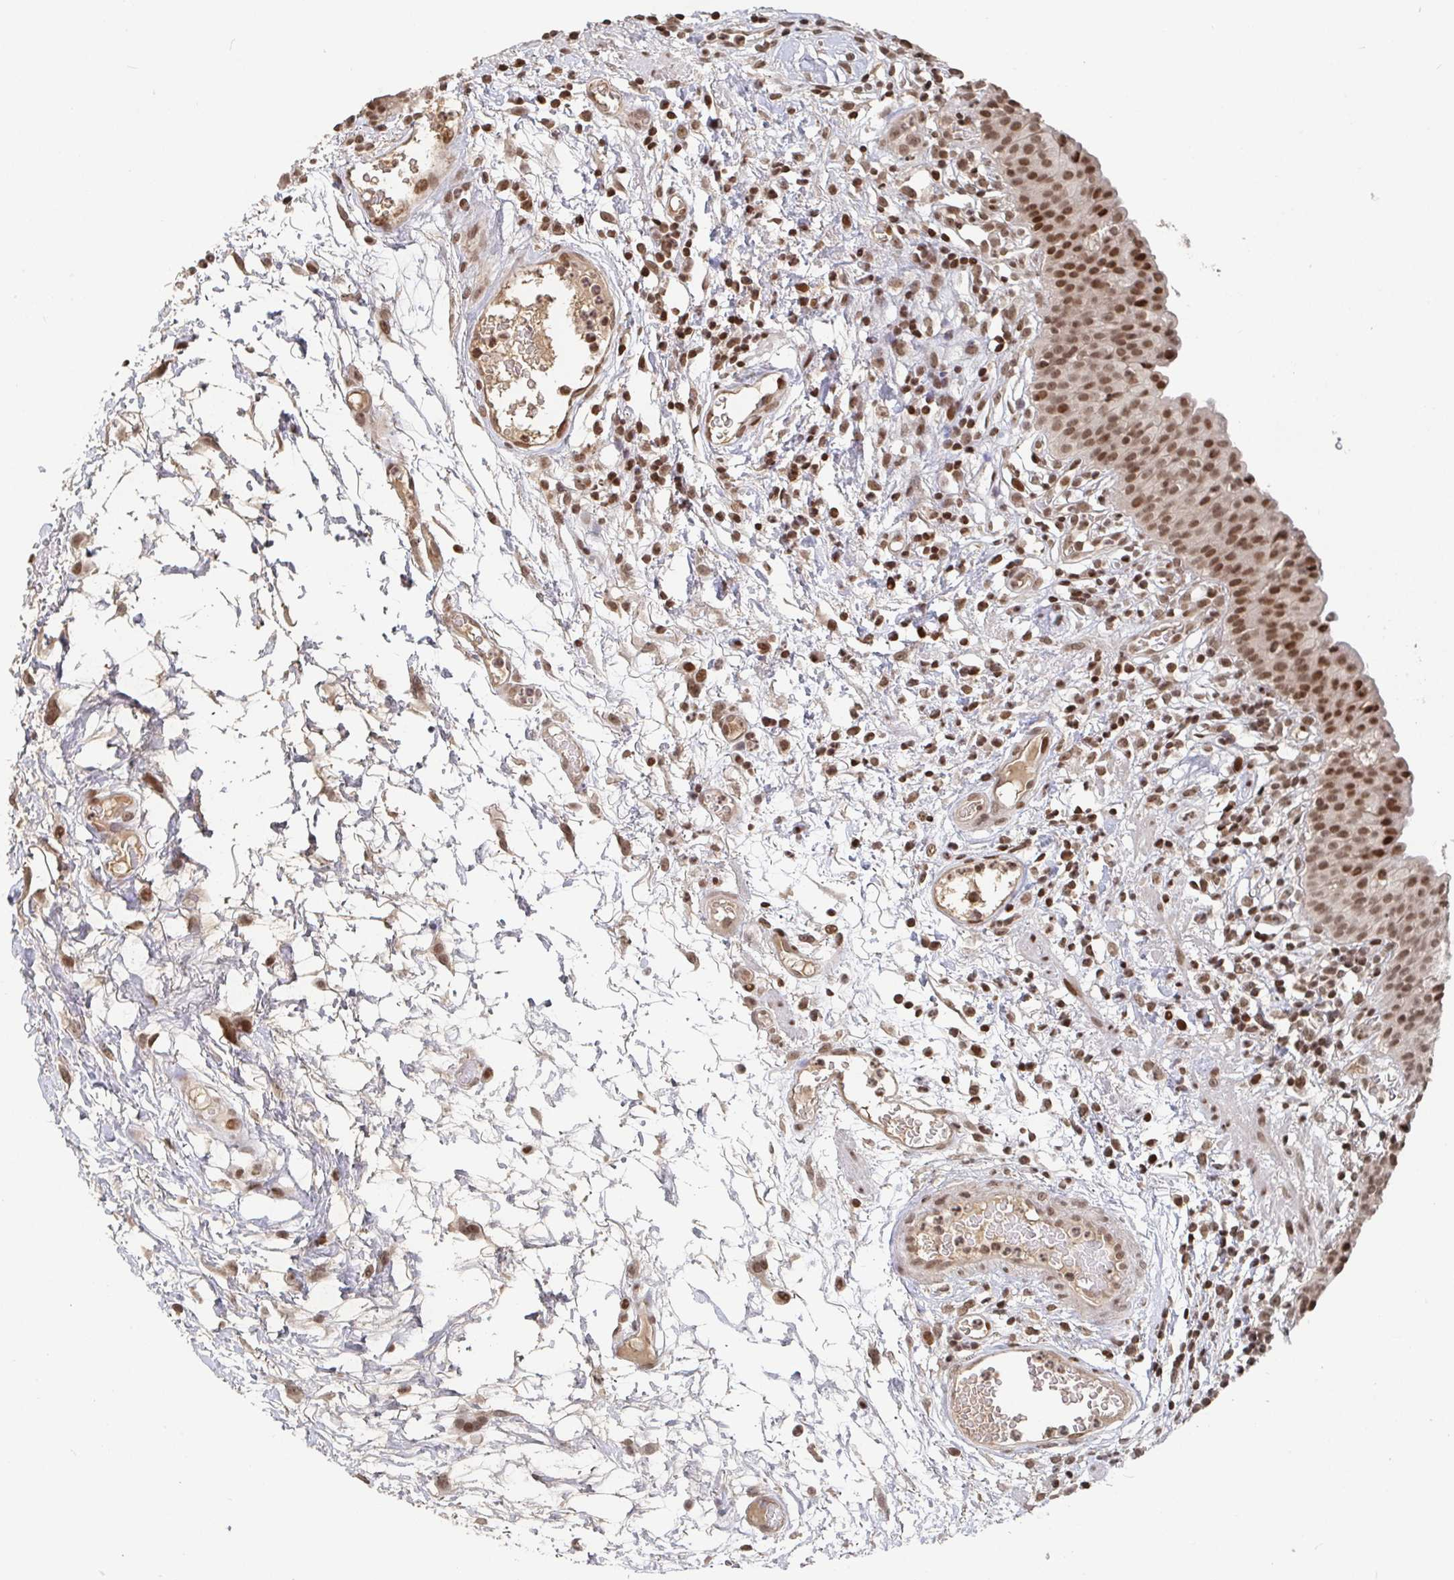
{"staining": {"intensity": "moderate", "quantity": ">75%", "location": "nuclear"}, "tissue": "urinary bladder", "cell_type": "Urothelial cells", "image_type": "normal", "snomed": [{"axis": "morphology", "description": "Normal tissue, NOS"}, {"axis": "morphology", "description": "Inflammation, NOS"}, {"axis": "topography", "description": "Urinary bladder"}], "caption": "Urinary bladder stained for a protein exhibits moderate nuclear positivity in urothelial cells. (Stains: DAB (3,3'-diaminobenzidine) in brown, nuclei in blue, Microscopy: brightfield microscopy at high magnification).", "gene": "ZDHHC12", "patient": {"sex": "male", "age": 57}}